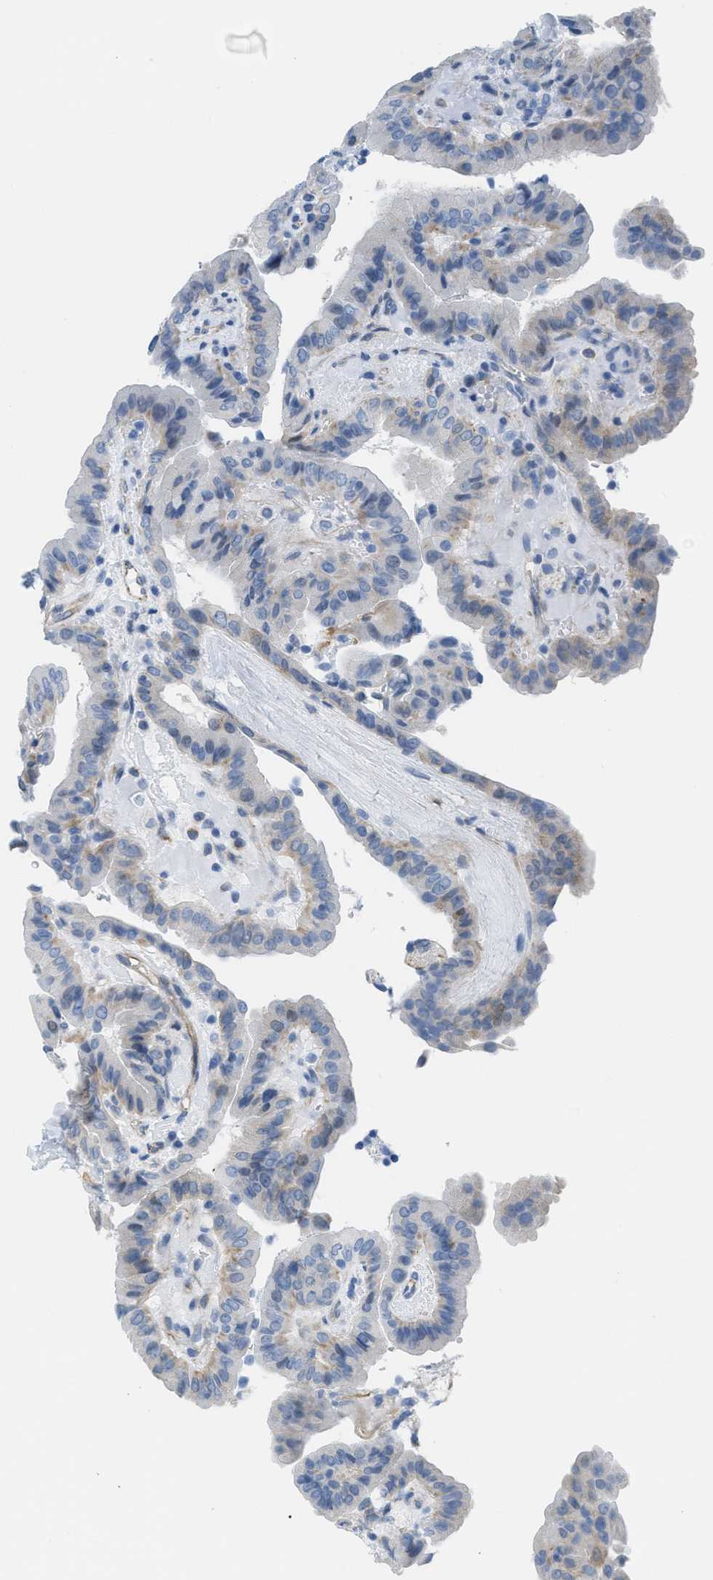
{"staining": {"intensity": "negative", "quantity": "none", "location": "none"}, "tissue": "thyroid cancer", "cell_type": "Tumor cells", "image_type": "cancer", "snomed": [{"axis": "morphology", "description": "Papillary adenocarcinoma, NOS"}, {"axis": "topography", "description": "Thyroid gland"}], "caption": "DAB (3,3'-diaminobenzidine) immunohistochemical staining of human thyroid papillary adenocarcinoma shows no significant positivity in tumor cells.", "gene": "SLC12A1", "patient": {"sex": "male", "age": 33}}